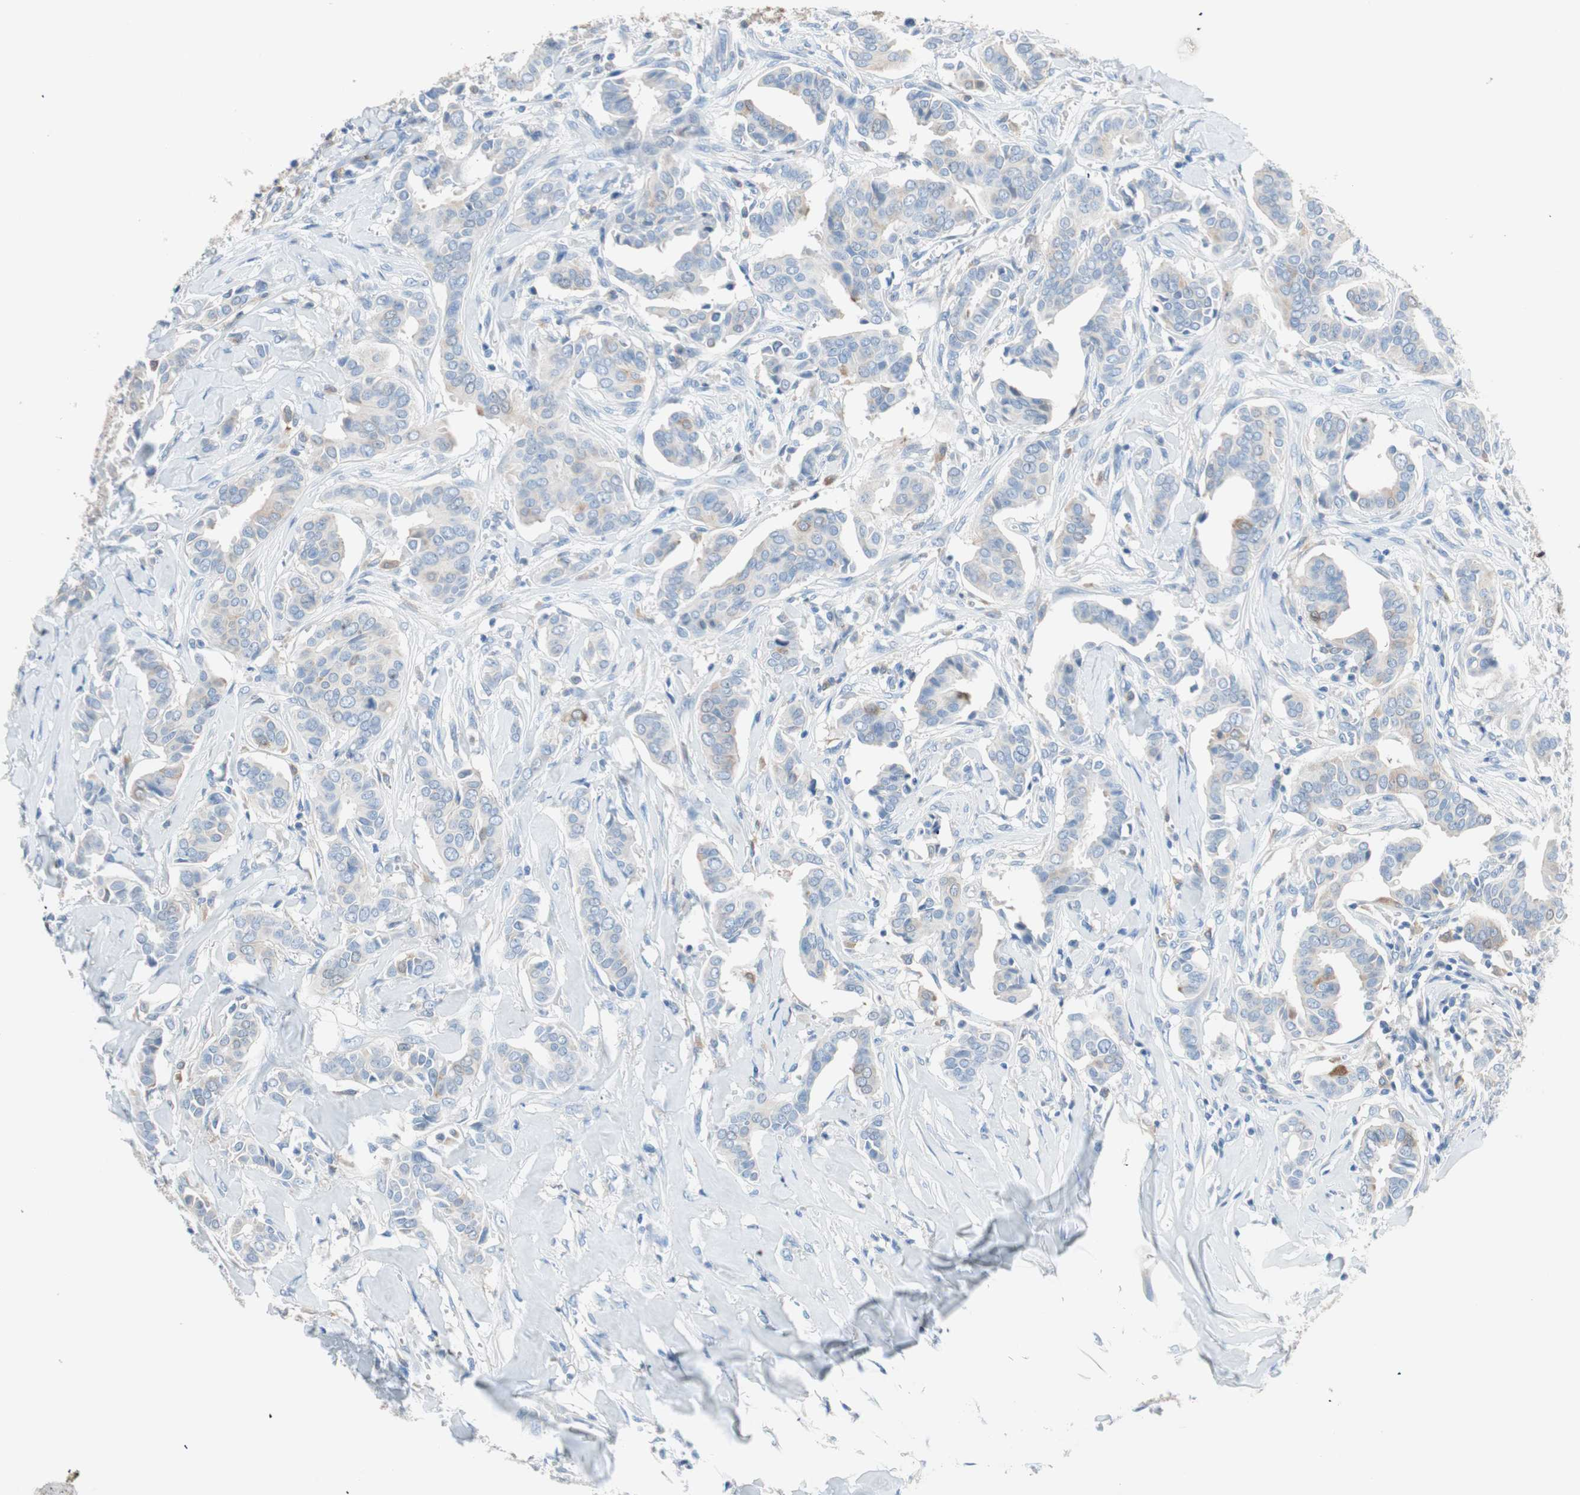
{"staining": {"intensity": "weak", "quantity": "<25%", "location": "cytoplasmic/membranous"}, "tissue": "head and neck cancer", "cell_type": "Tumor cells", "image_type": "cancer", "snomed": [{"axis": "morphology", "description": "Adenocarcinoma, NOS"}, {"axis": "topography", "description": "Salivary gland"}, {"axis": "topography", "description": "Head-Neck"}], "caption": "Tumor cells are negative for protein expression in human head and neck cancer. Nuclei are stained in blue.", "gene": "GLUL", "patient": {"sex": "female", "age": 59}}